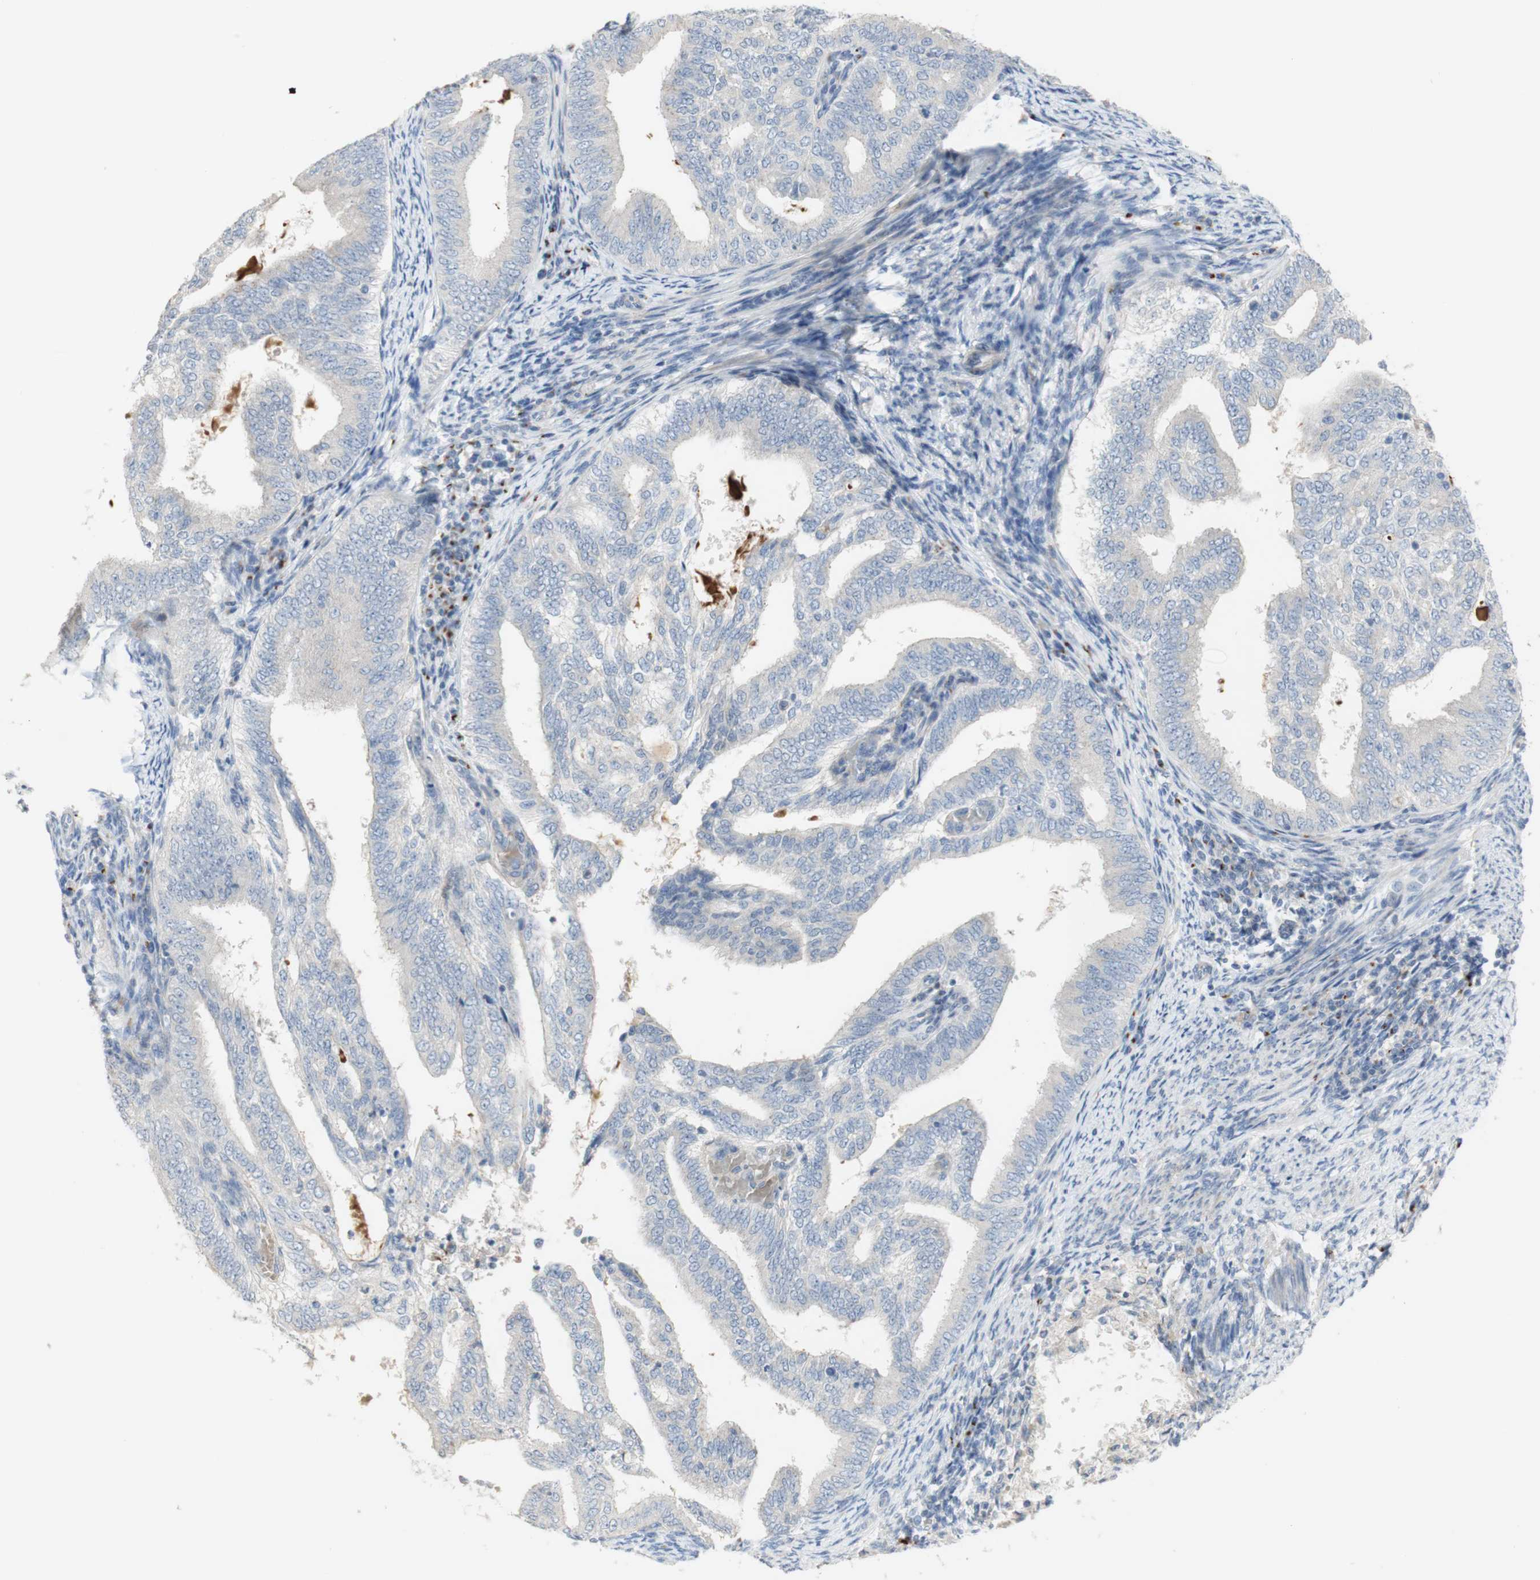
{"staining": {"intensity": "negative", "quantity": "none", "location": "none"}, "tissue": "endometrial cancer", "cell_type": "Tumor cells", "image_type": "cancer", "snomed": [{"axis": "morphology", "description": "Adenocarcinoma, NOS"}, {"axis": "topography", "description": "Endometrium"}], "caption": "Histopathology image shows no significant protein staining in tumor cells of endometrial cancer (adenocarcinoma).", "gene": "MANEA", "patient": {"sex": "female", "age": 58}}